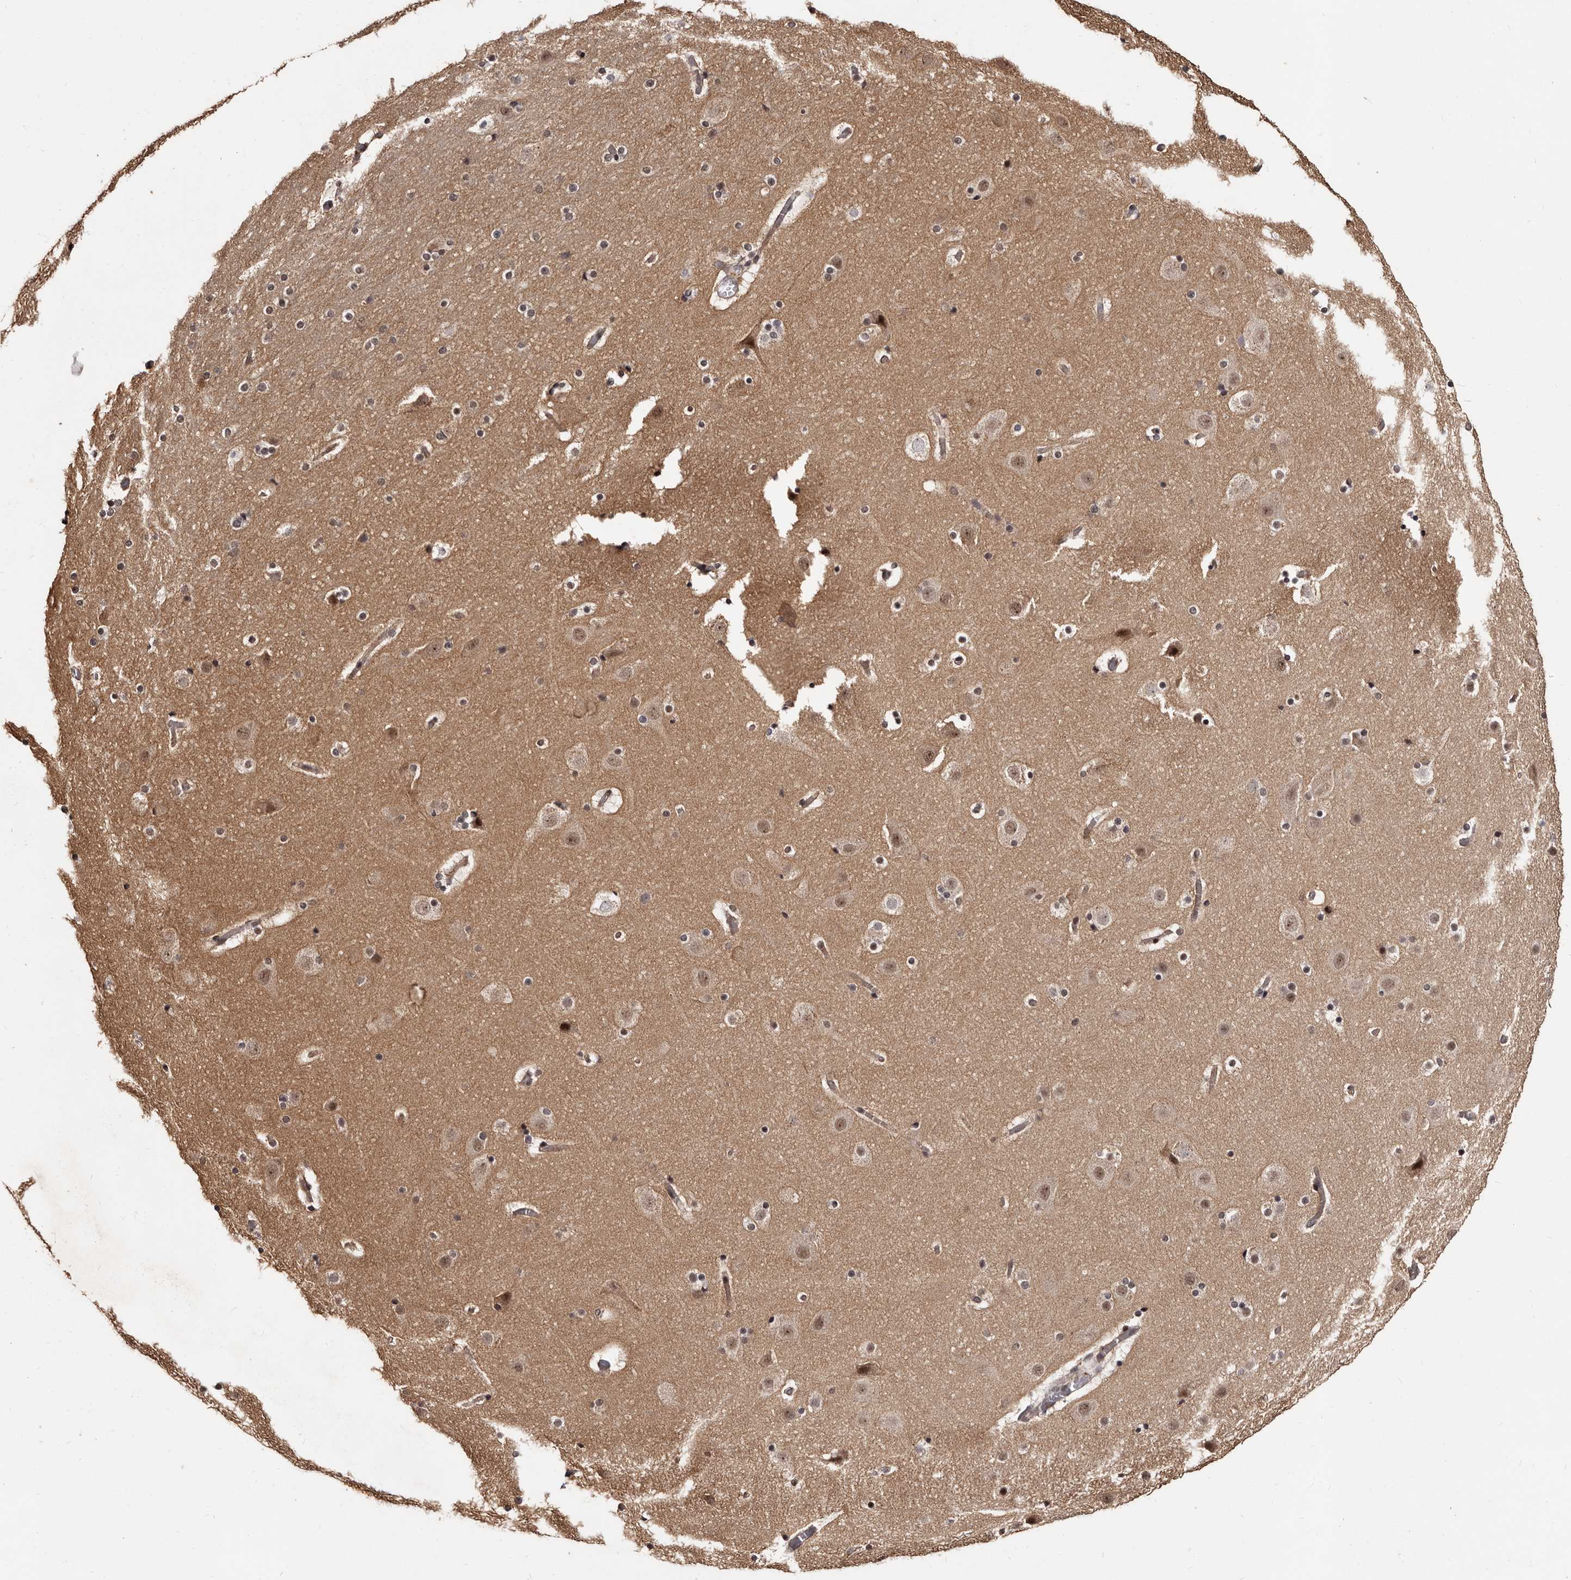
{"staining": {"intensity": "weak", "quantity": ">75%", "location": "cytoplasmic/membranous,nuclear"}, "tissue": "cerebral cortex", "cell_type": "Endothelial cells", "image_type": "normal", "snomed": [{"axis": "morphology", "description": "Normal tissue, NOS"}, {"axis": "topography", "description": "Cerebral cortex"}], "caption": "A histopathology image of cerebral cortex stained for a protein reveals weak cytoplasmic/membranous,nuclear brown staining in endothelial cells.", "gene": "TBC1D22B", "patient": {"sex": "male", "age": 57}}